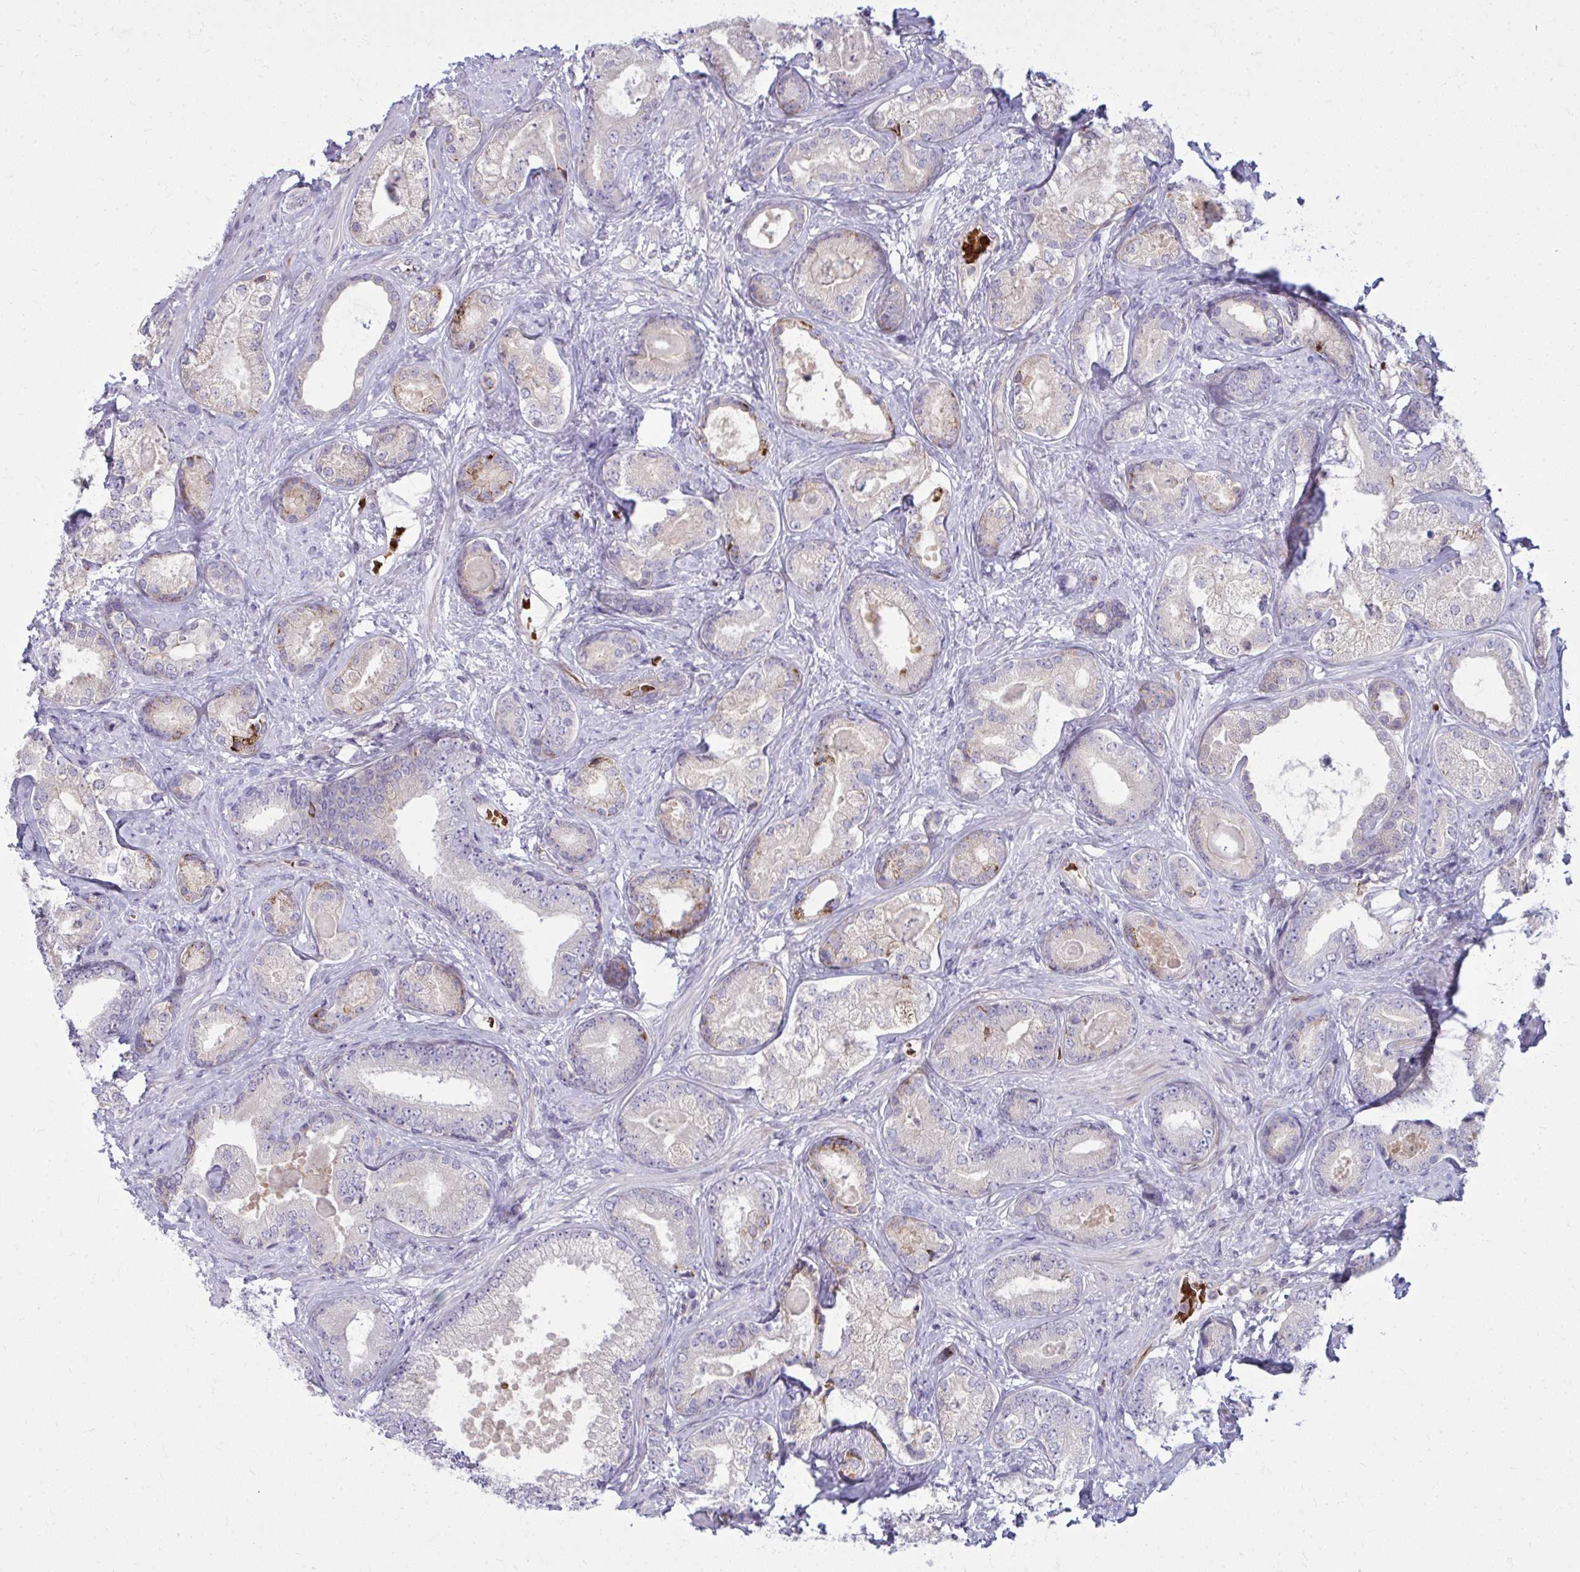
{"staining": {"intensity": "negative", "quantity": "none", "location": "none"}, "tissue": "prostate cancer", "cell_type": "Tumor cells", "image_type": "cancer", "snomed": [{"axis": "morphology", "description": "Adenocarcinoma, High grade"}, {"axis": "topography", "description": "Prostate"}], "caption": "A histopathology image of human adenocarcinoma (high-grade) (prostate) is negative for staining in tumor cells.", "gene": "SLC14A1", "patient": {"sex": "male", "age": 62}}